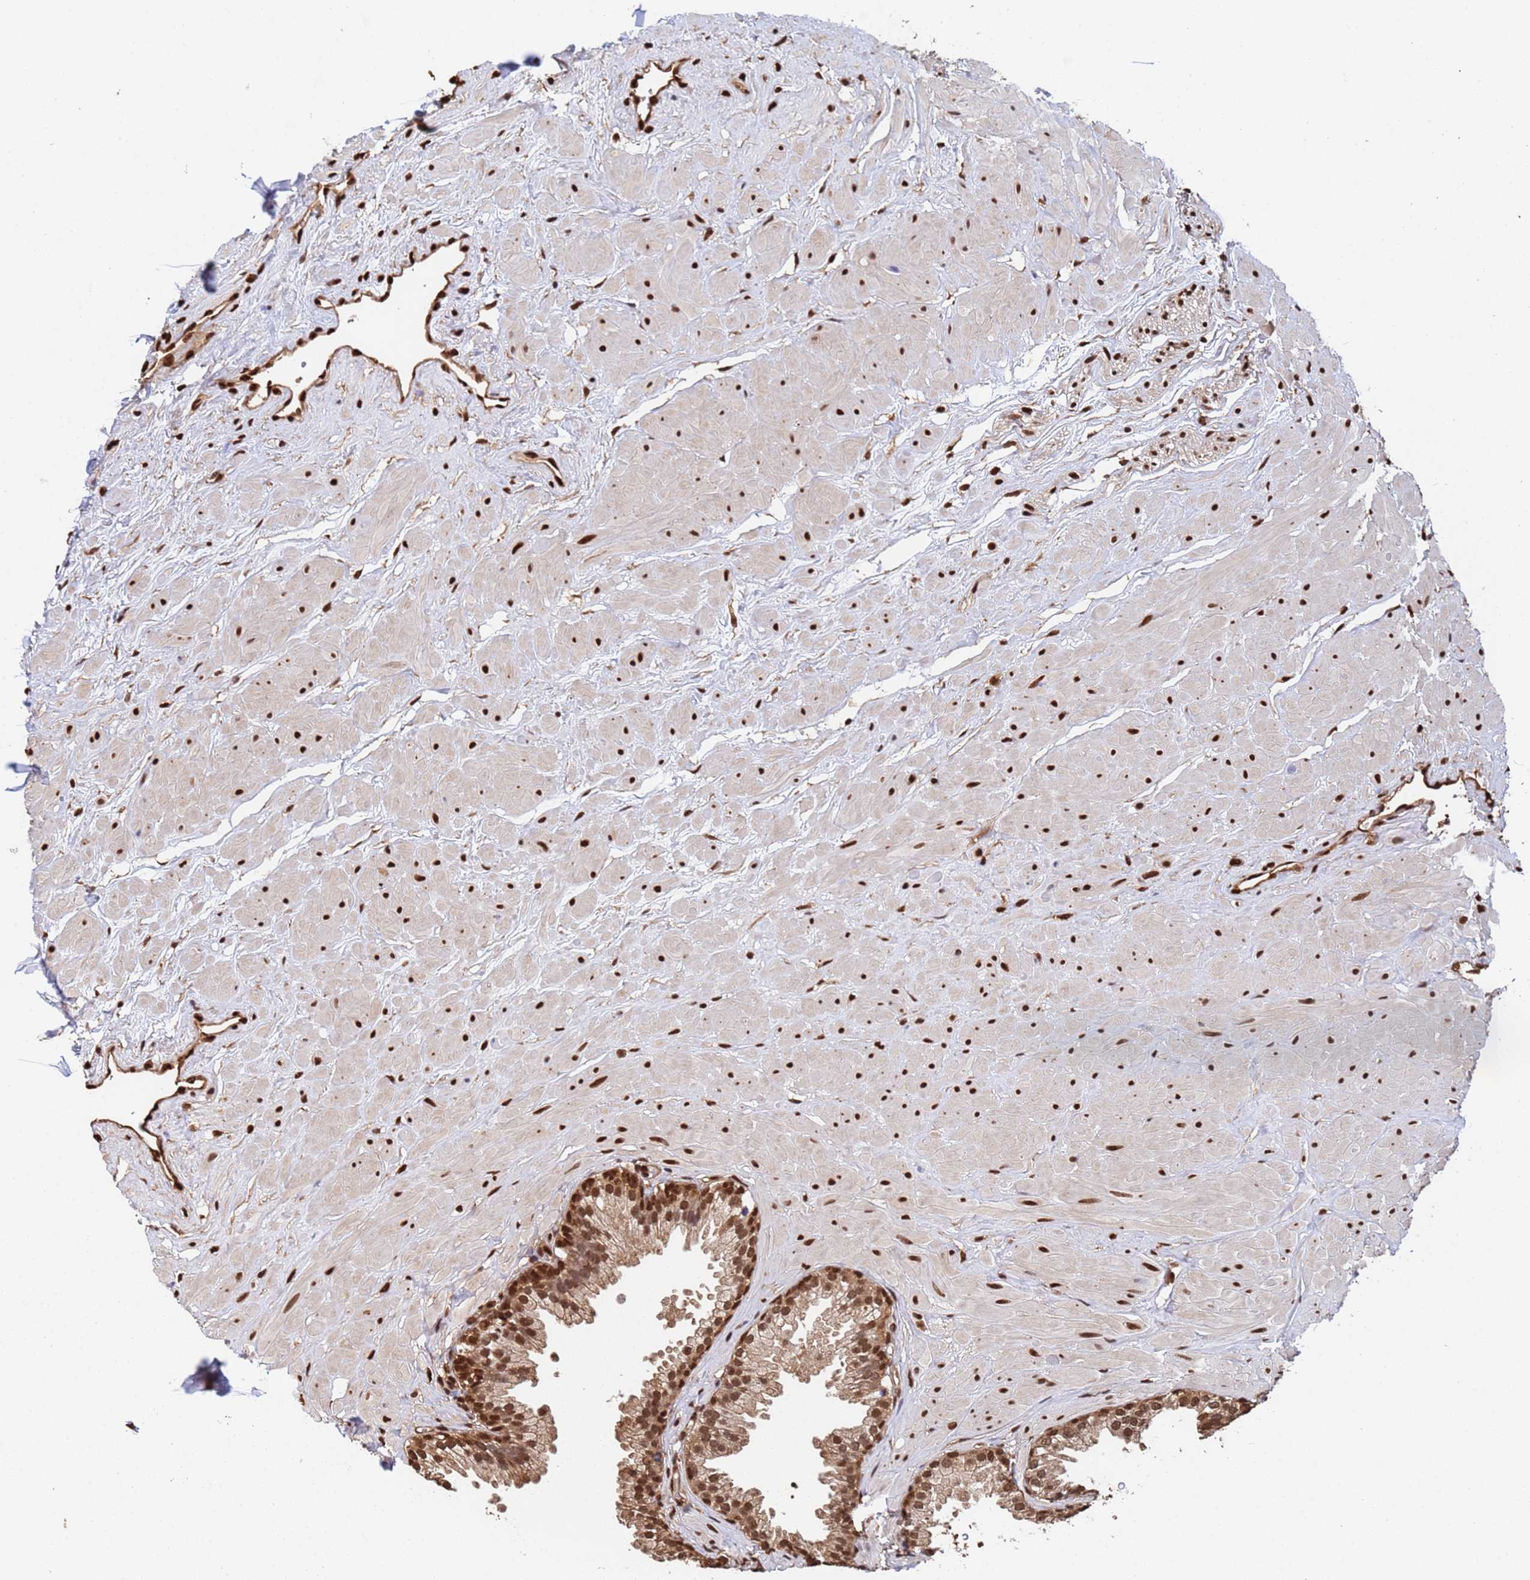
{"staining": {"intensity": "moderate", "quantity": ">75%", "location": "cytoplasmic/membranous,nuclear"}, "tissue": "prostate", "cell_type": "Glandular cells", "image_type": "normal", "snomed": [{"axis": "morphology", "description": "Normal tissue, NOS"}, {"axis": "topography", "description": "Prostate"}, {"axis": "topography", "description": "Peripheral nerve tissue"}], "caption": "Immunohistochemical staining of benign prostate exhibits >75% levels of moderate cytoplasmic/membranous,nuclear protein staining in about >75% of glandular cells. The staining was performed using DAB (3,3'-diaminobenzidine), with brown indicating positive protein expression. Nuclei are stained blue with hematoxylin.", "gene": "SUMO2", "patient": {"sex": "male", "age": 55}}